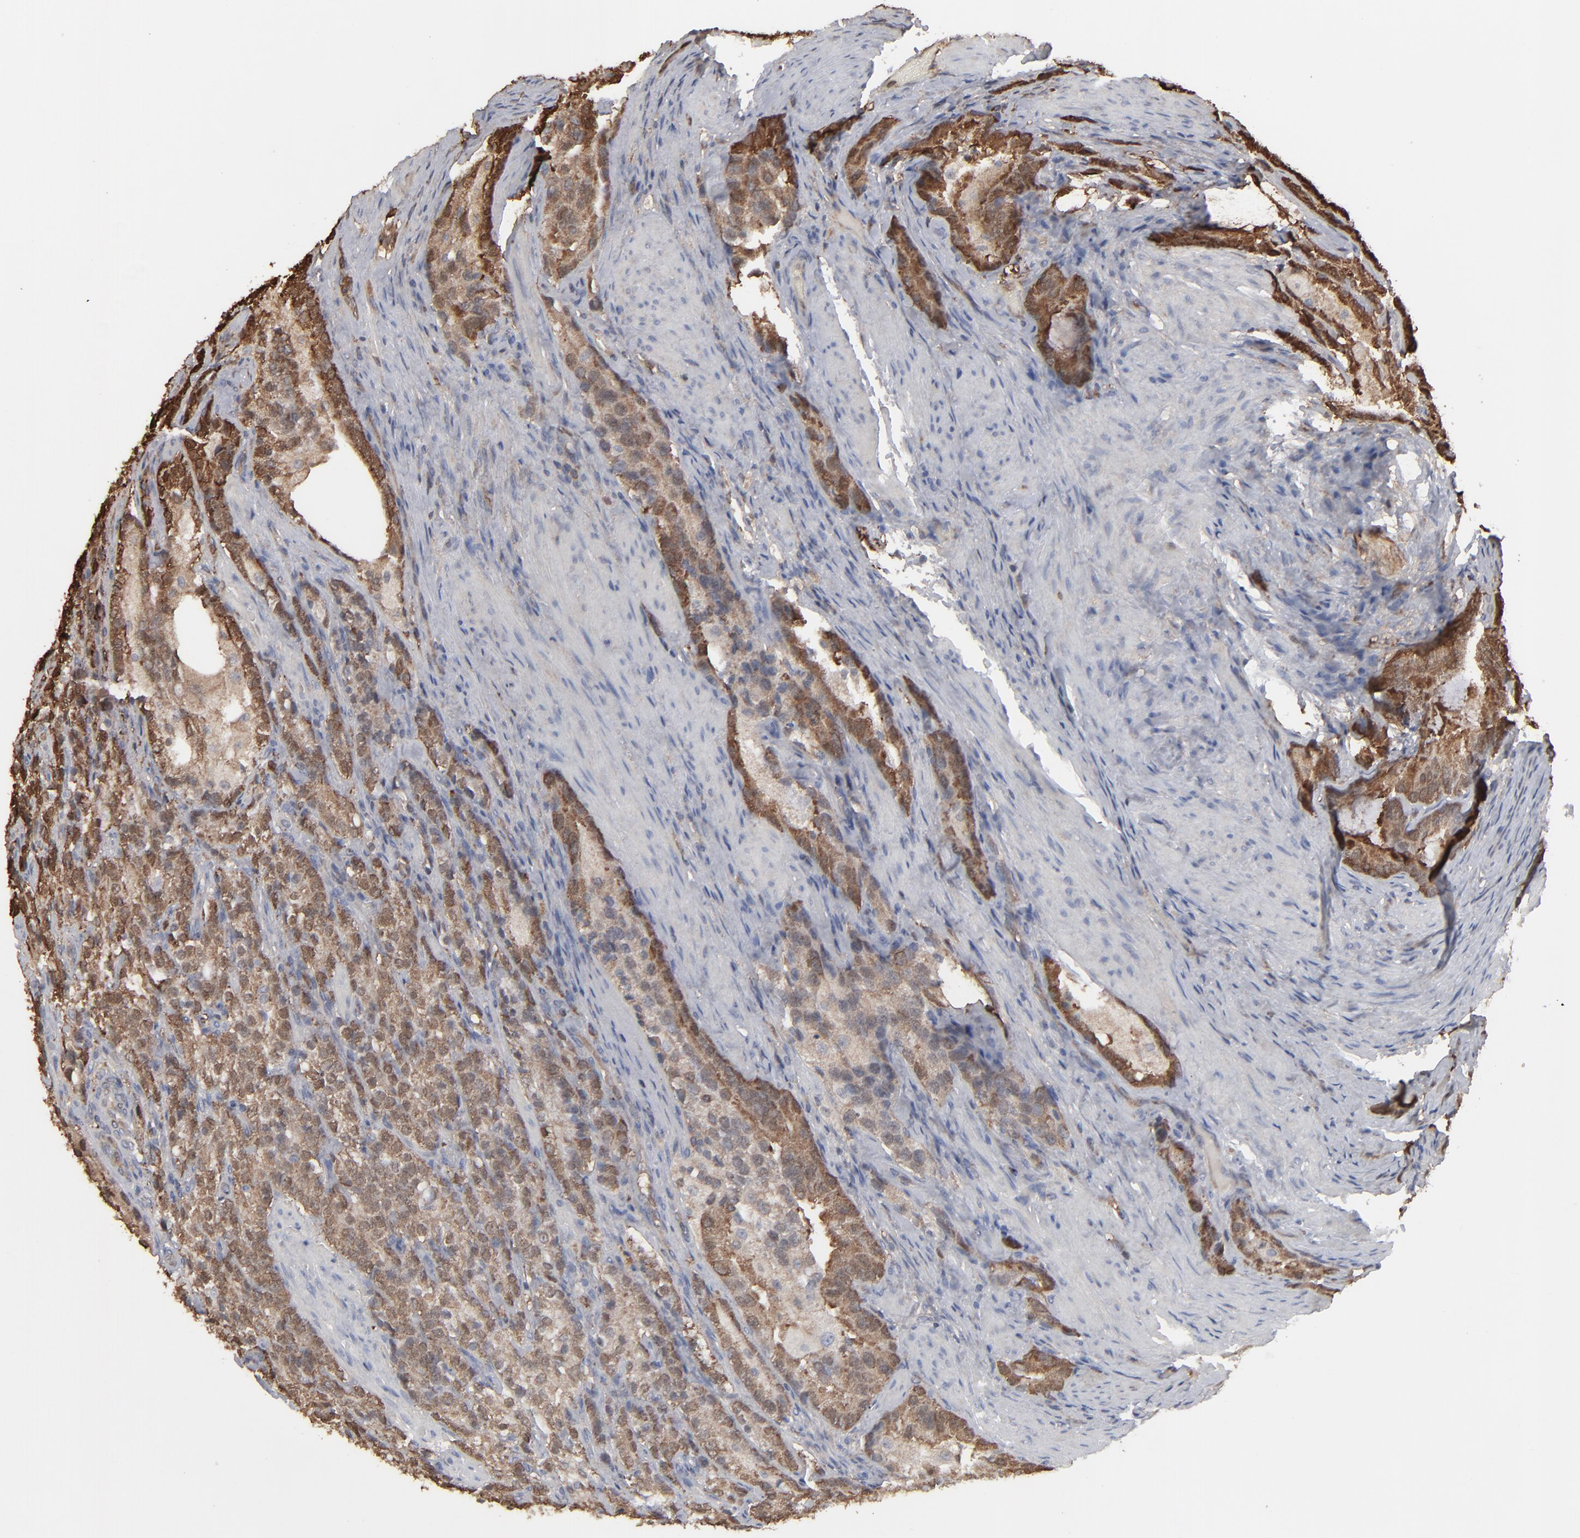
{"staining": {"intensity": "moderate", "quantity": ">75%", "location": "cytoplasmic/membranous,nuclear"}, "tissue": "prostate cancer", "cell_type": "Tumor cells", "image_type": "cancer", "snomed": [{"axis": "morphology", "description": "Adenocarcinoma, High grade"}, {"axis": "topography", "description": "Prostate"}], "caption": "DAB (3,3'-diaminobenzidine) immunohistochemical staining of prostate adenocarcinoma (high-grade) reveals moderate cytoplasmic/membranous and nuclear protein staining in about >75% of tumor cells.", "gene": "NME1-NME2", "patient": {"sex": "male", "age": 63}}